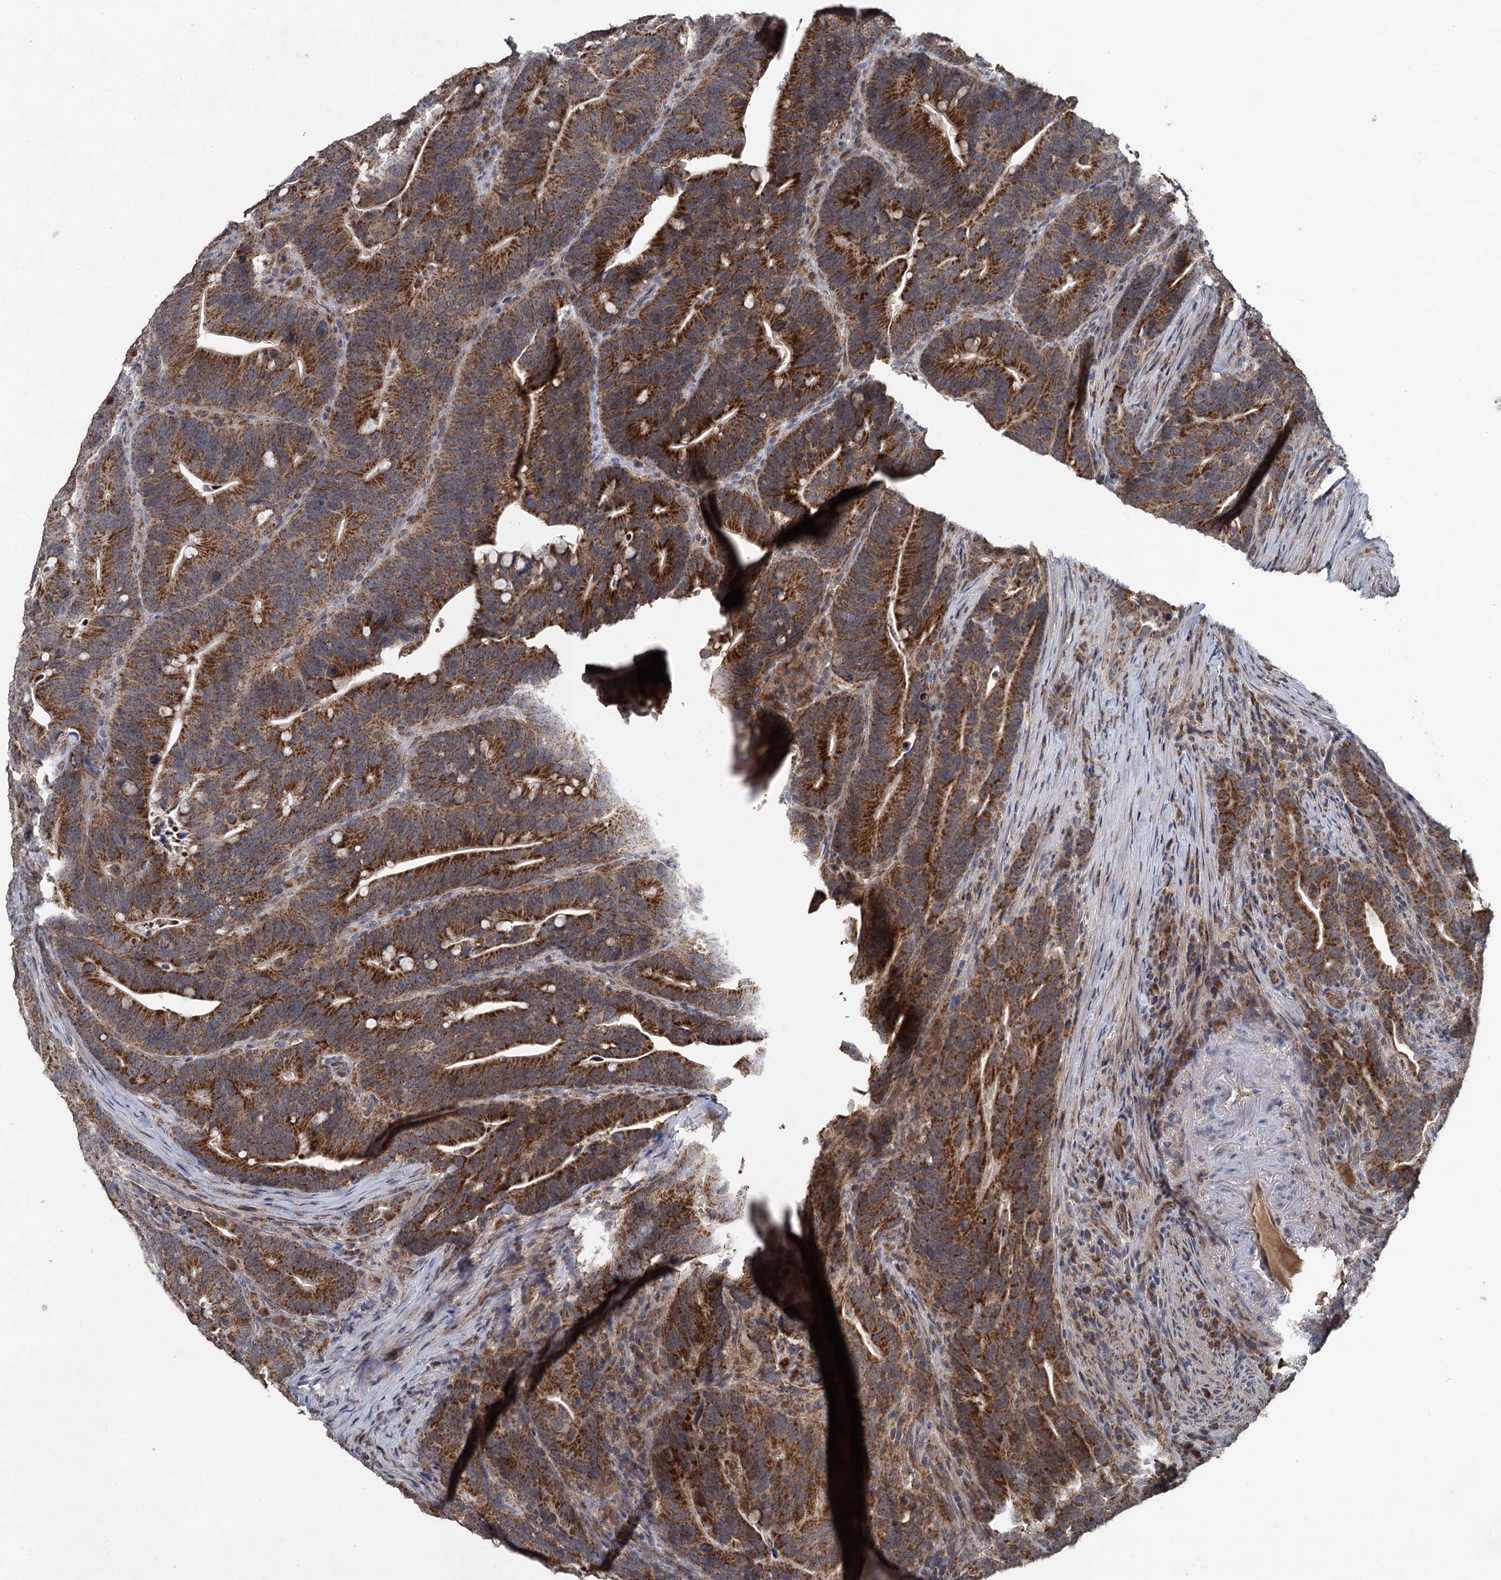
{"staining": {"intensity": "strong", "quantity": ">75%", "location": "cytoplasmic/membranous"}, "tissue": "colorectal cancer", "cell_type": "Tumor cells", "image_type": "cancer", "snomed": [{"axis": "morphology", "description": "Adenocarcinoma, NOS"}, {"axis": "topography", "description": "Colon"}], "caption": "Brown immunohistochemical staining in human colorectal cancer (adenocarcinoma) displays strong cytoplasmic/membranous staining in about >75% of tumor cells.", "gene": "METTL4", "patient": {"sex": "female", "age": 66}}